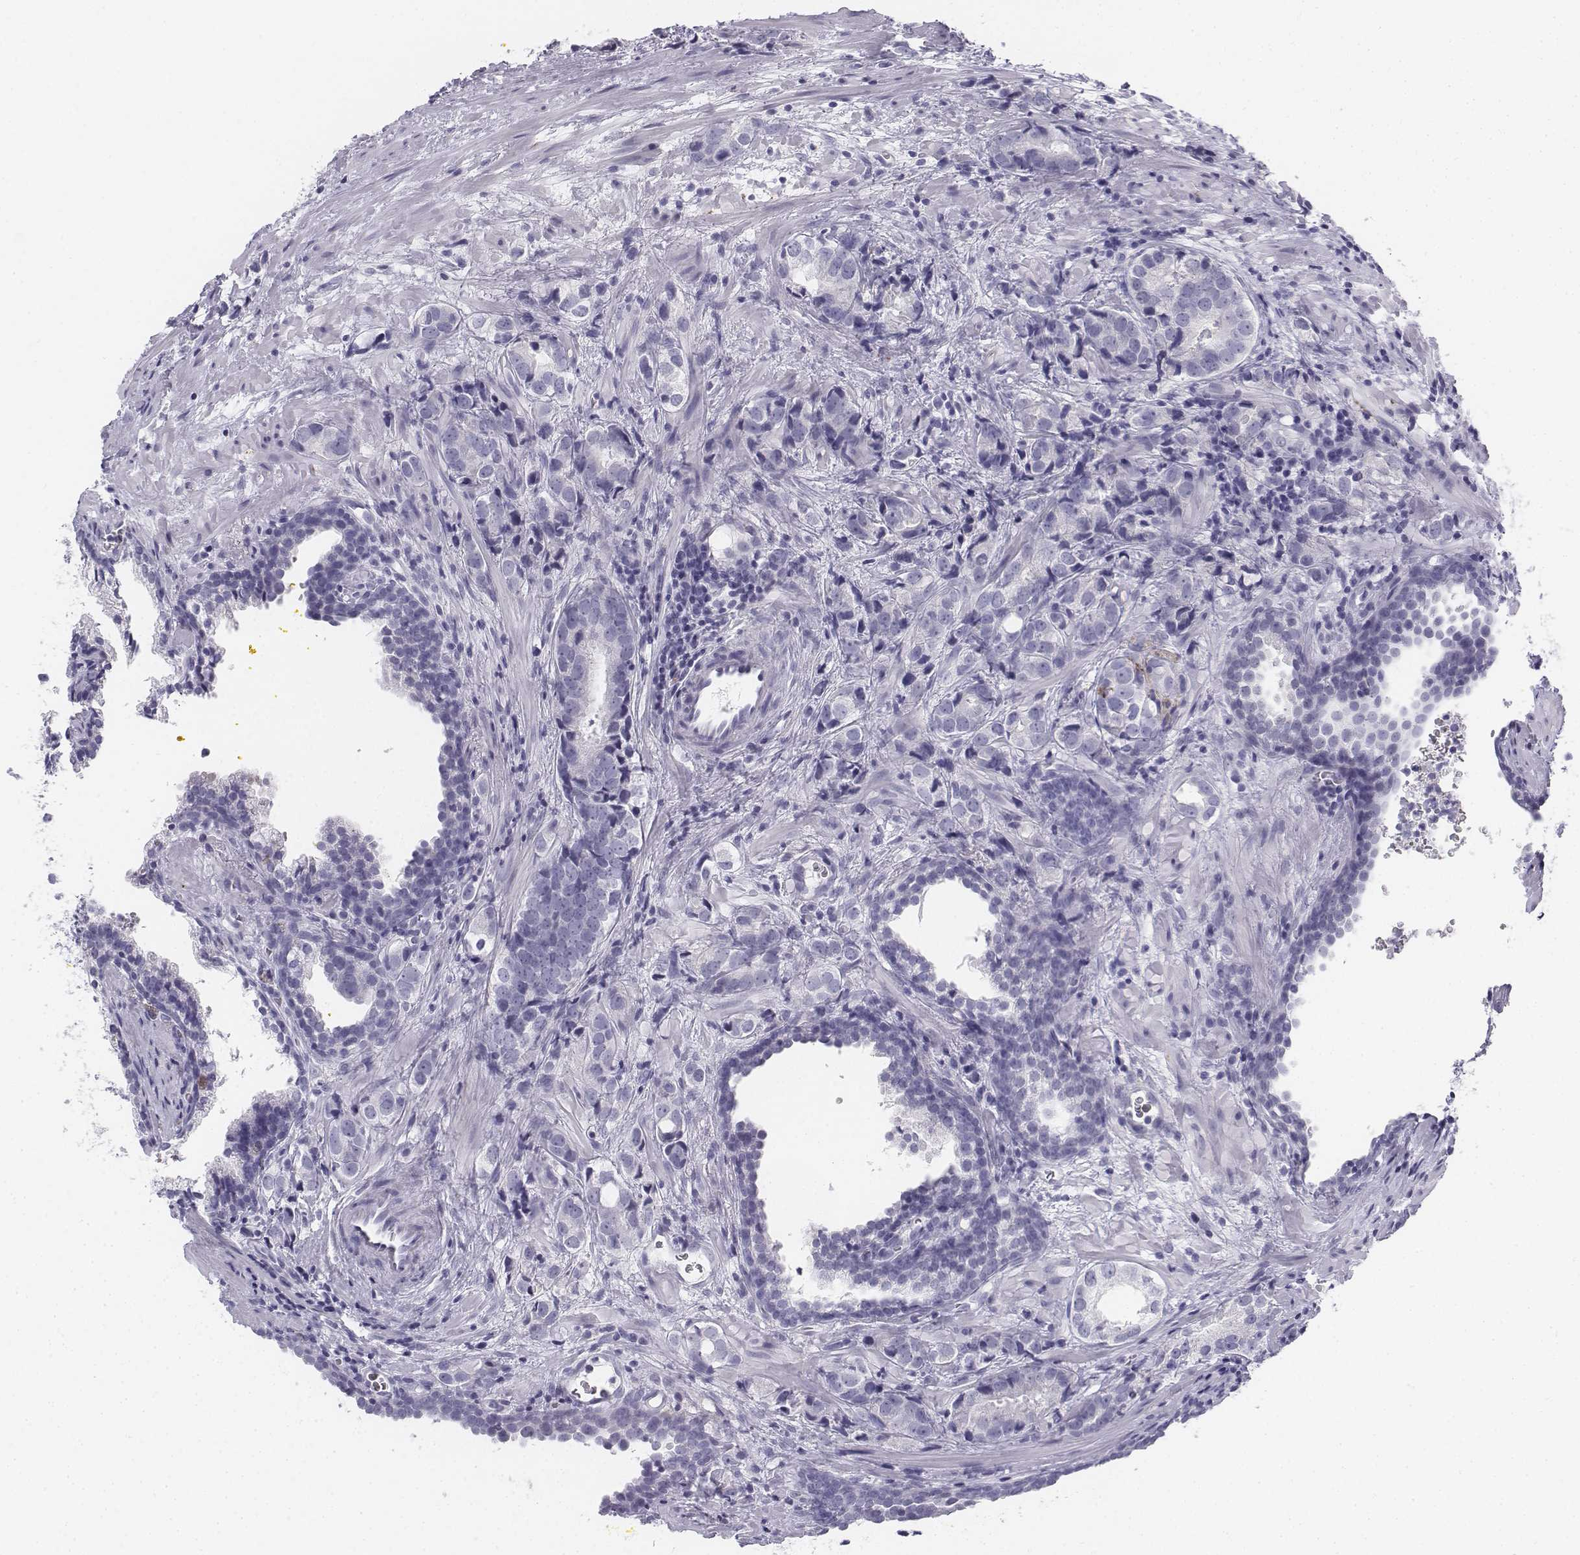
{"staining": {"intensity": "negative", "quantity": "none", "location": "none"}, "tissue": "prostate cancer", "cell_type": "Tumor cells", "image_type": "cancer", "snomed": [{"axis": "morphology", "description": "Adenocarcinoma, NOS"}, {"axis": "topography", "description": "Prostate and seminal vesicle, NOS"}], "caption": "Immunohistochemistry micrograph of neoplastic tissue: human adenocarcinoma (prostate) stained with DAB (3,3'-diaminobenzidine) reveals no significant protein staining in tumor cells. (Immunohistochemistry (ihc), brightfield microscopy, high magnification).", "gene": "TH", "patient": {"sex": "male", "age": 63}}